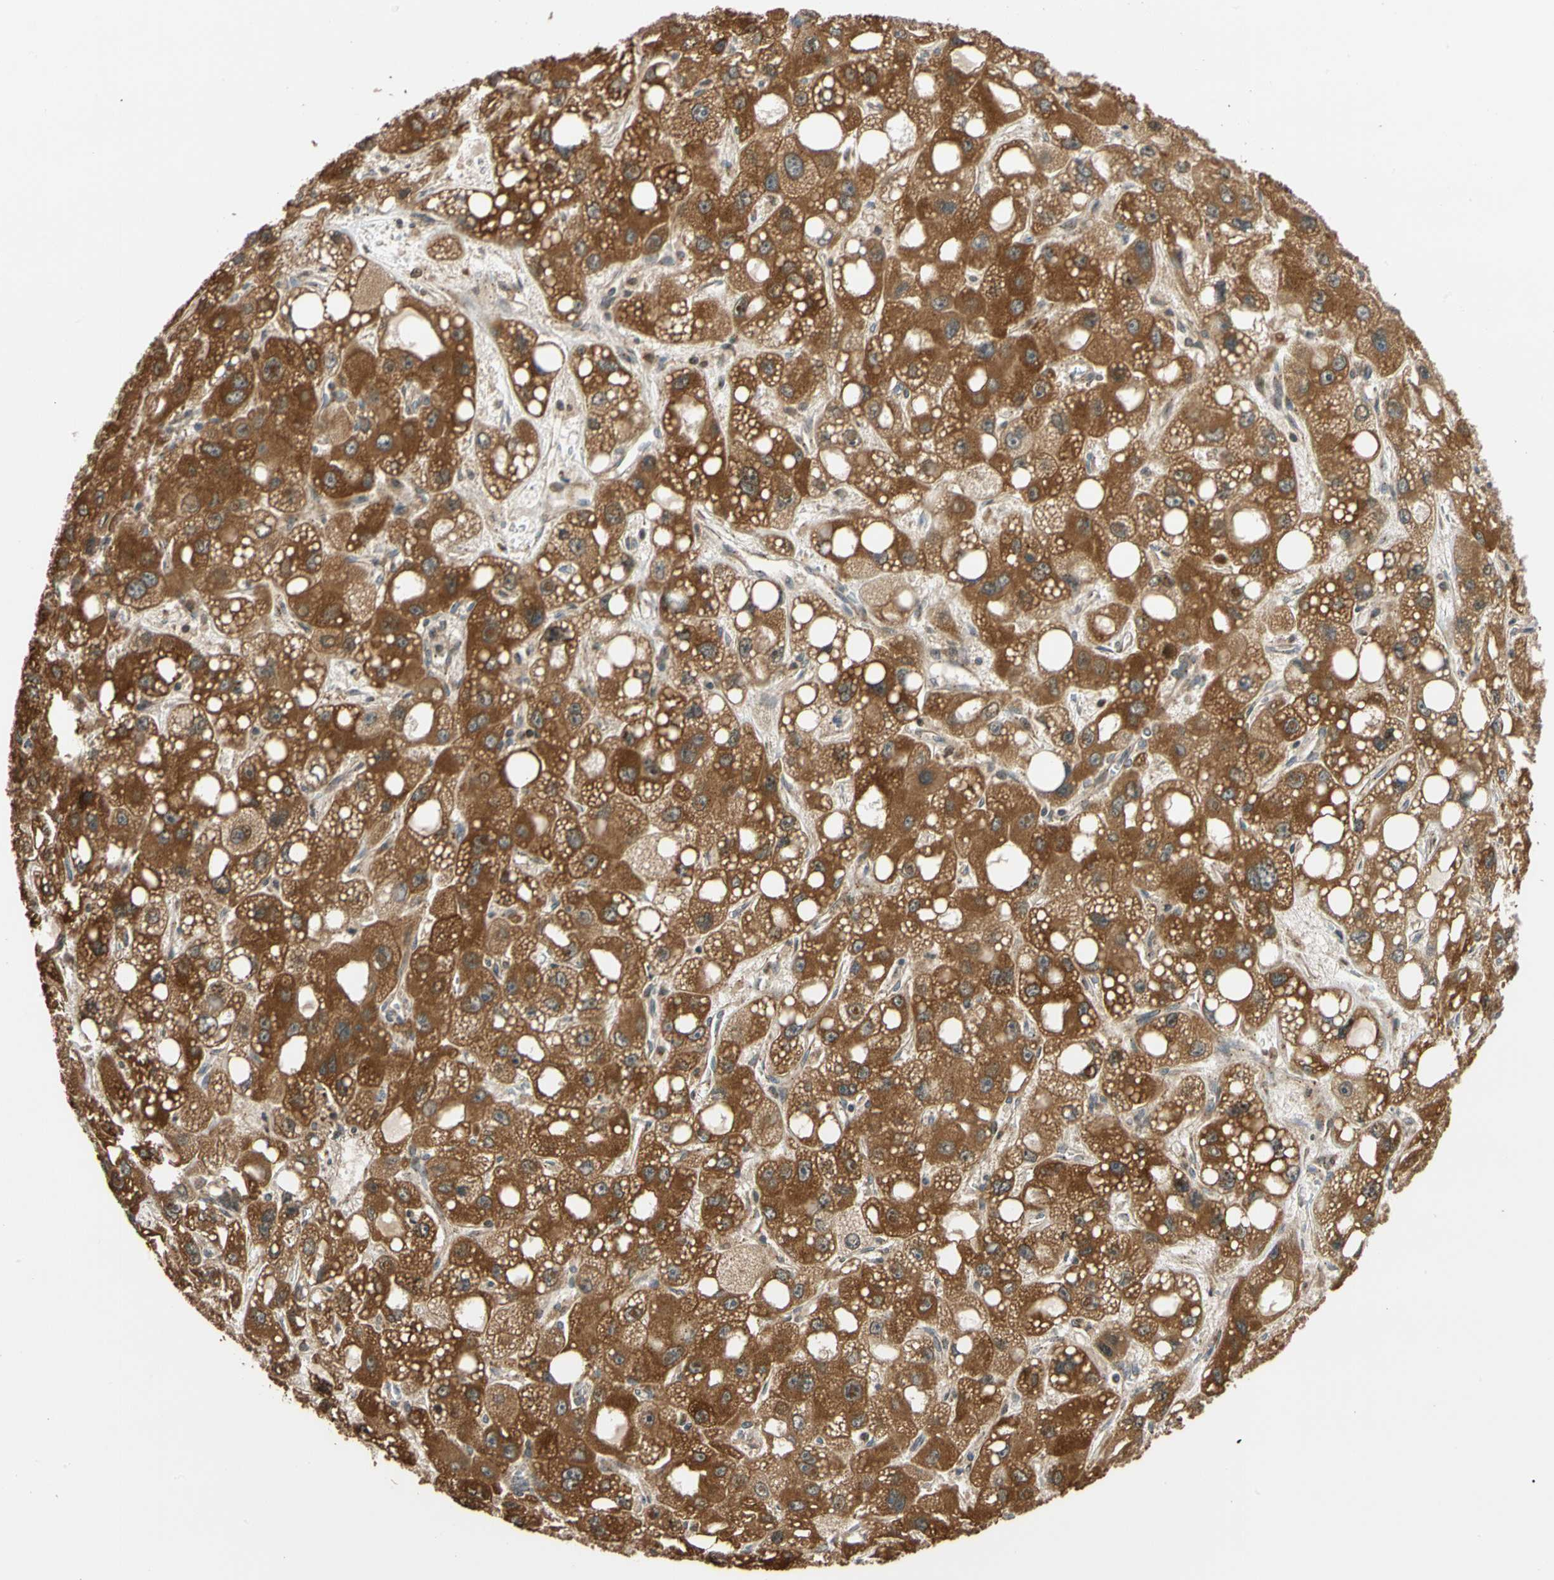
{"staining": {"intensity": "strong", "quantity": ">75%", "location": "cytoplasmic/membranous"}, "tissue": "liver cancer", "cell_type": "Tumor cells", "image_type": "cancer", "snomed": [{"axis": "morphology", "description": "Carcinoma, Hepatocellular, NOS"}, {"axis": "topography", "description": "Liver"}], "caption": "A brown stain shows strong cytoplasmic/membranous positivity of a protein in liver cancer (hepatocellular carcinoma) tumor cells.", "gene": "IP6K2", "patient": {"sex": "male", "age": 55}}